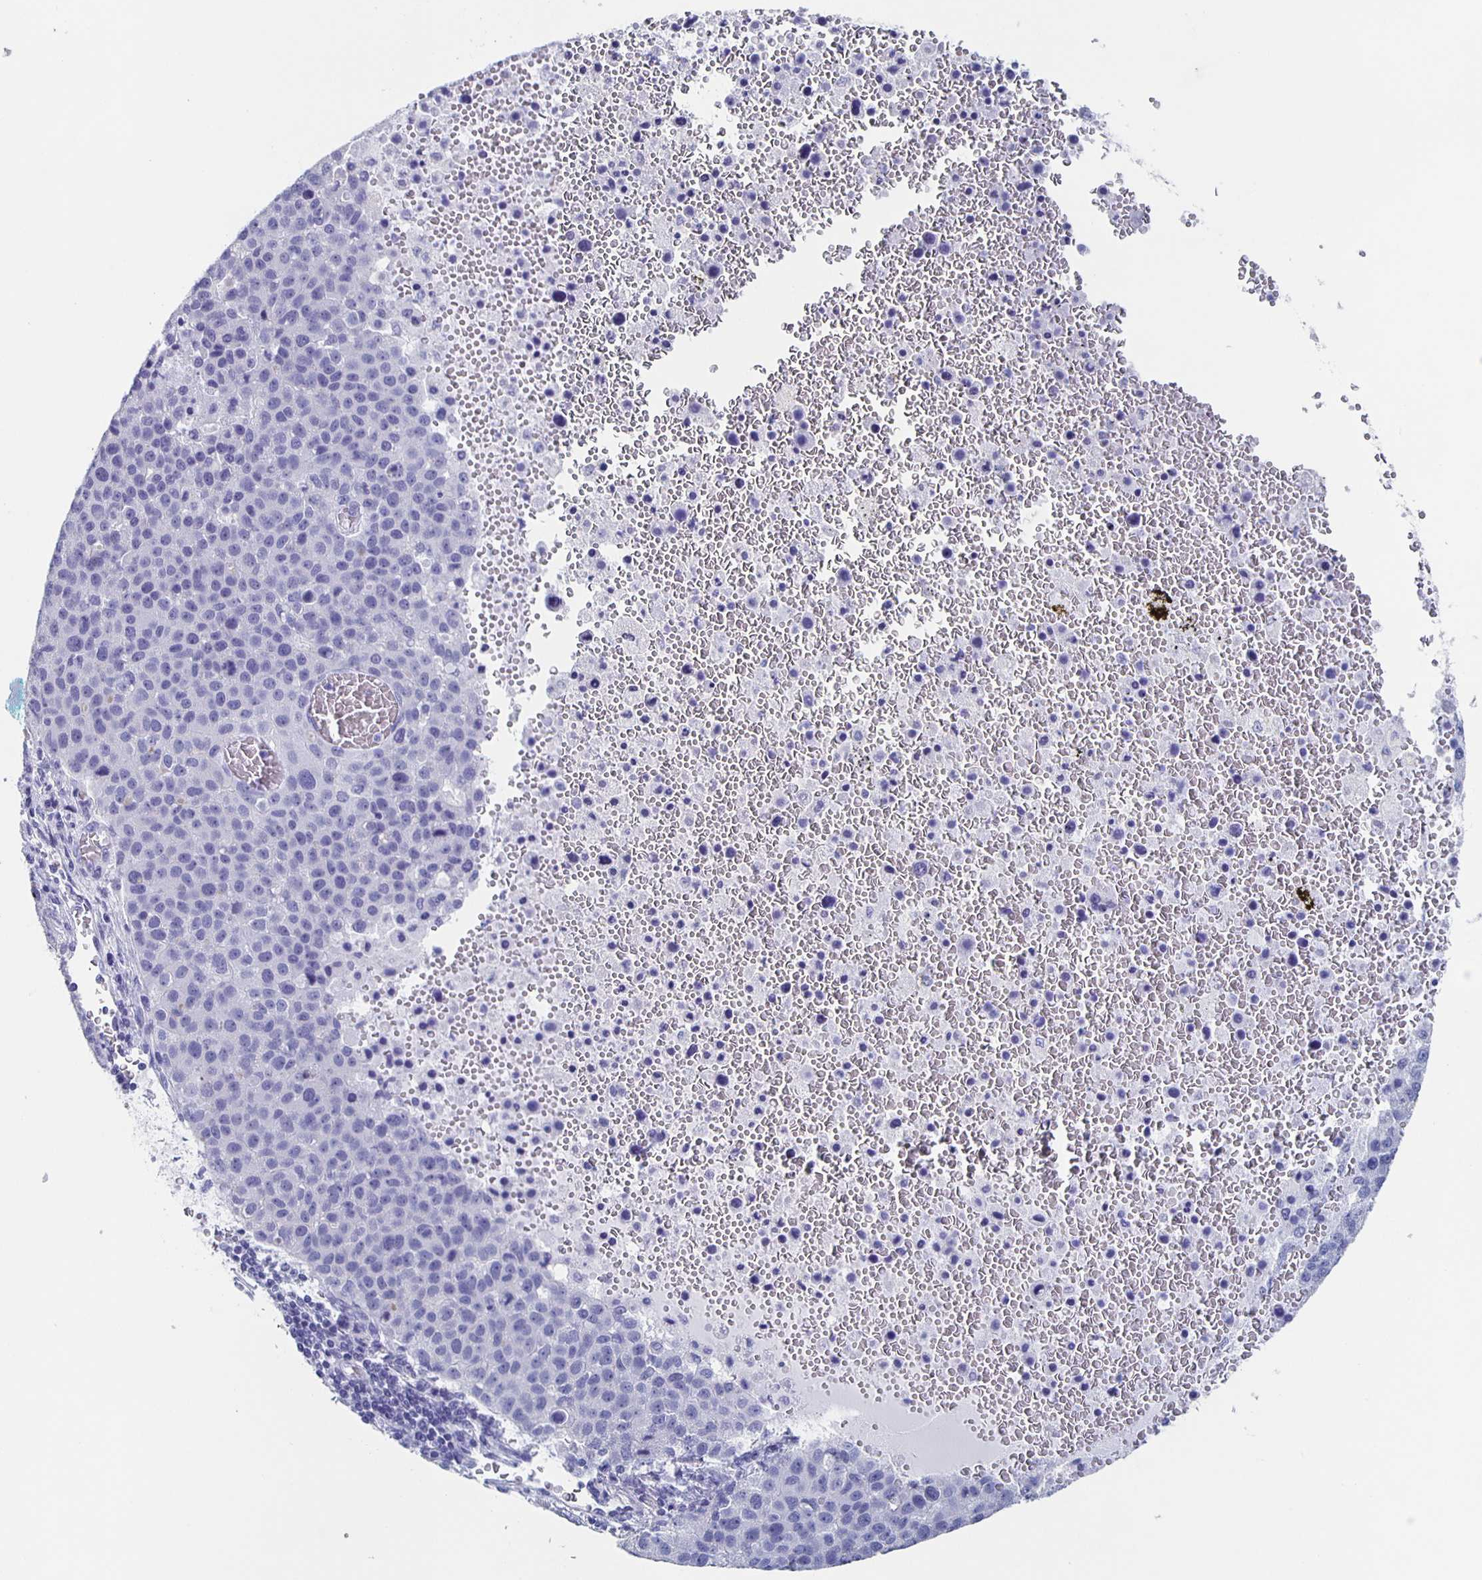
{"staining": {"intensity": "negative", "quantity": "none", "location": "none"}, "tissue": "pancreatic cancer", "cell_type": "Tumor cells", "image_type": "cancer", "snomed": [{"axis": "morphology", "description": "Adenocarcinoma, NOS"}, {"axis": "topography", "description": "Pancreas"}], "caption": "An IHC photomicrograph of pancreatic cancer is shown. There is no staining in tumor cells of pancreatic cancer.", "gene": "SLC34A2", "patient": {"sex": "female", "age": 61}}